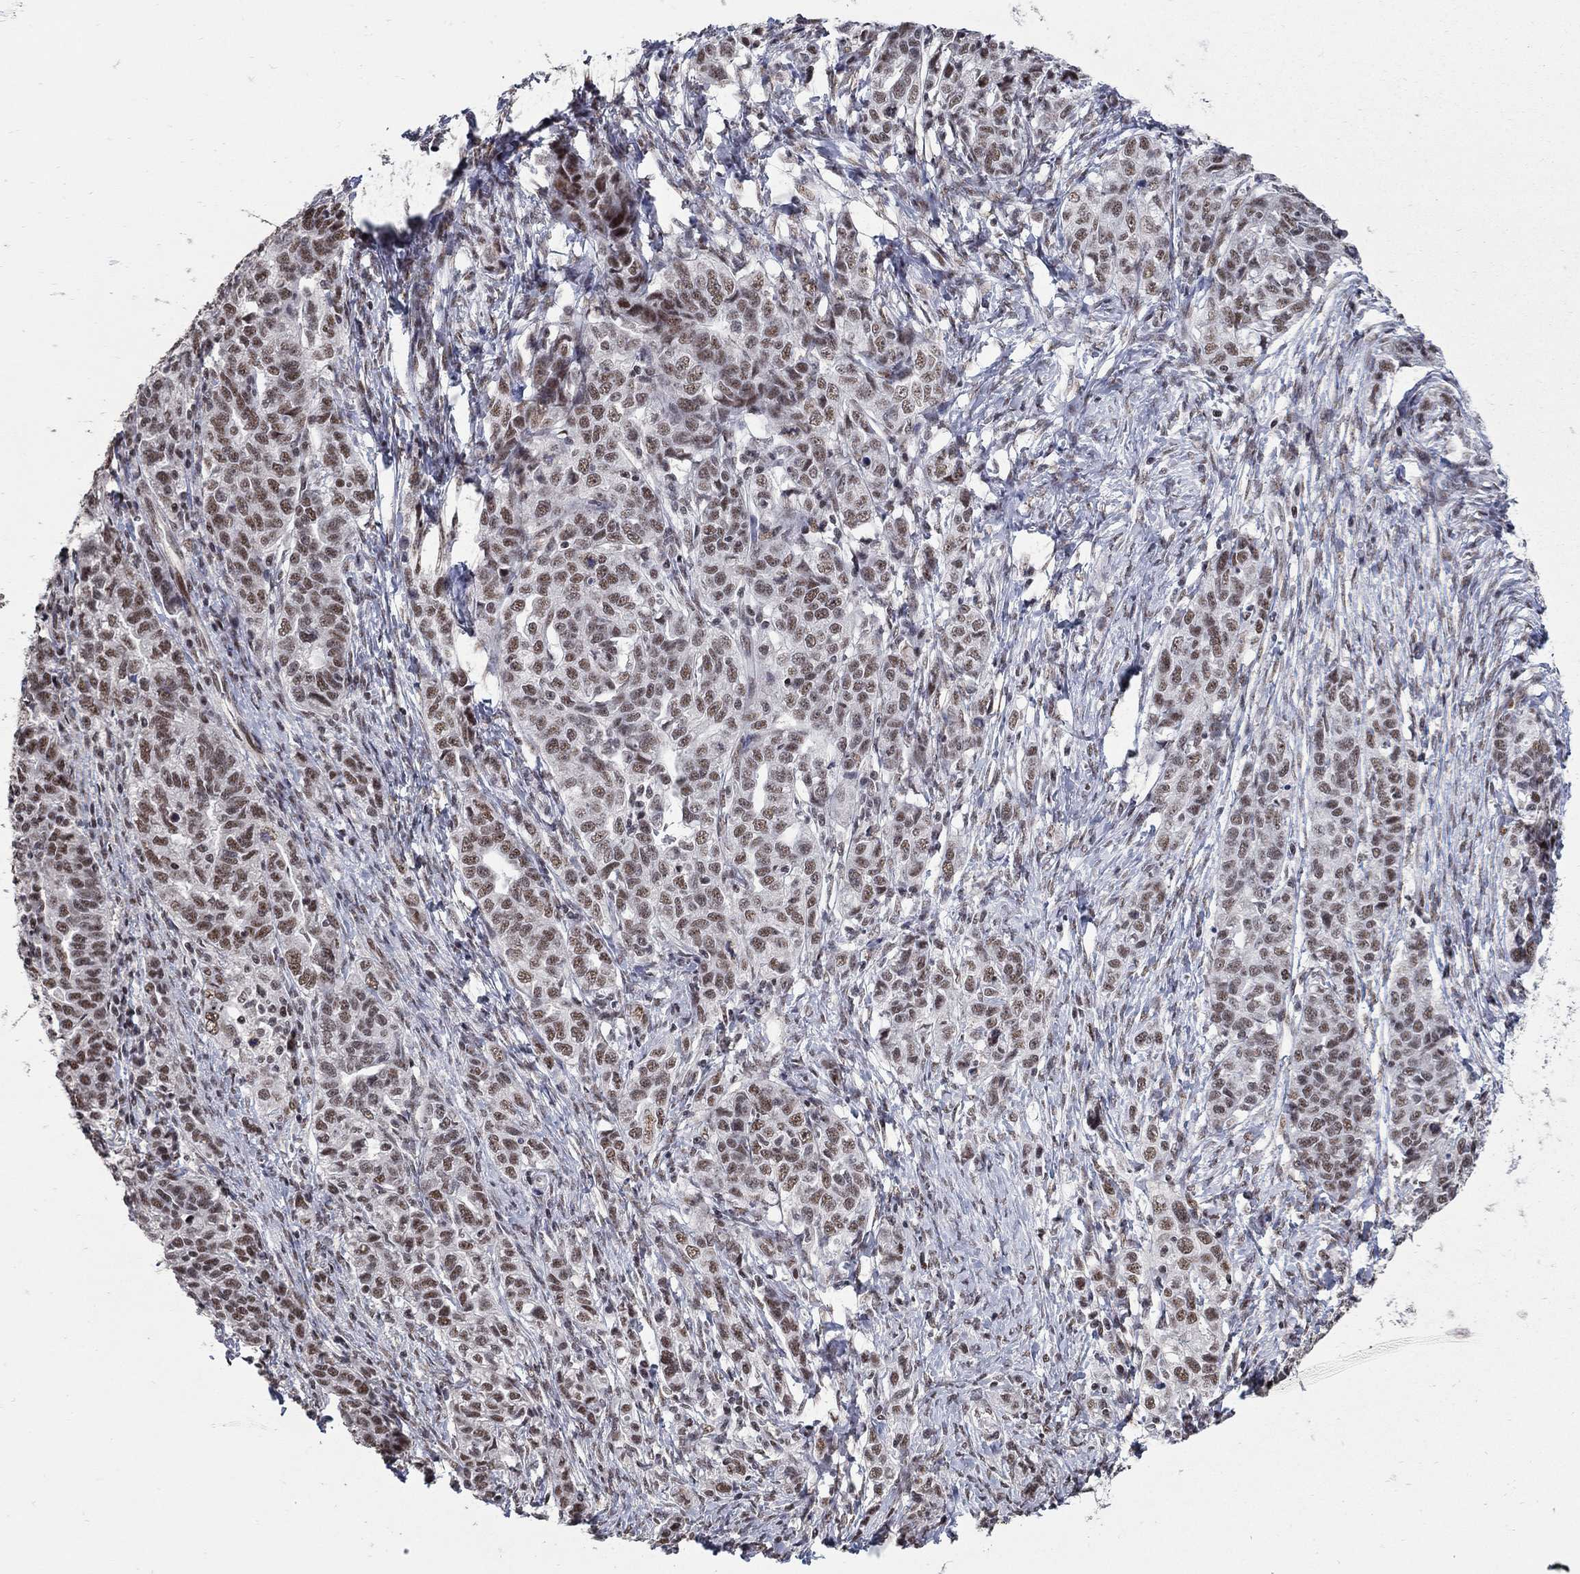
{"staining": {"intensity": "moderate", "quantity": "25%-75%", "location": "nuclear"}, "tissue": "ovarian cancer", "cell_type": "Tumor cells", "image_type": "cancer", "snomed": [{"axis": "morphology", "description": "Cystadenocarcinoma, serous, NOS"}, {"axis": "topography", "description": "Ovary"}], "caption": "A medium amount of moderate nuclear positivity is appreciated in approximately 25%-75% of tumor cells in ovarian serous cystadenocarcinoma tissue. The staining was performed using DAB, with brown indicating positive protein expression. Nuclei are stained blue with hematoxylin.", "gene": "PNISR", "patient": {"sex": "female", "age": 71}}